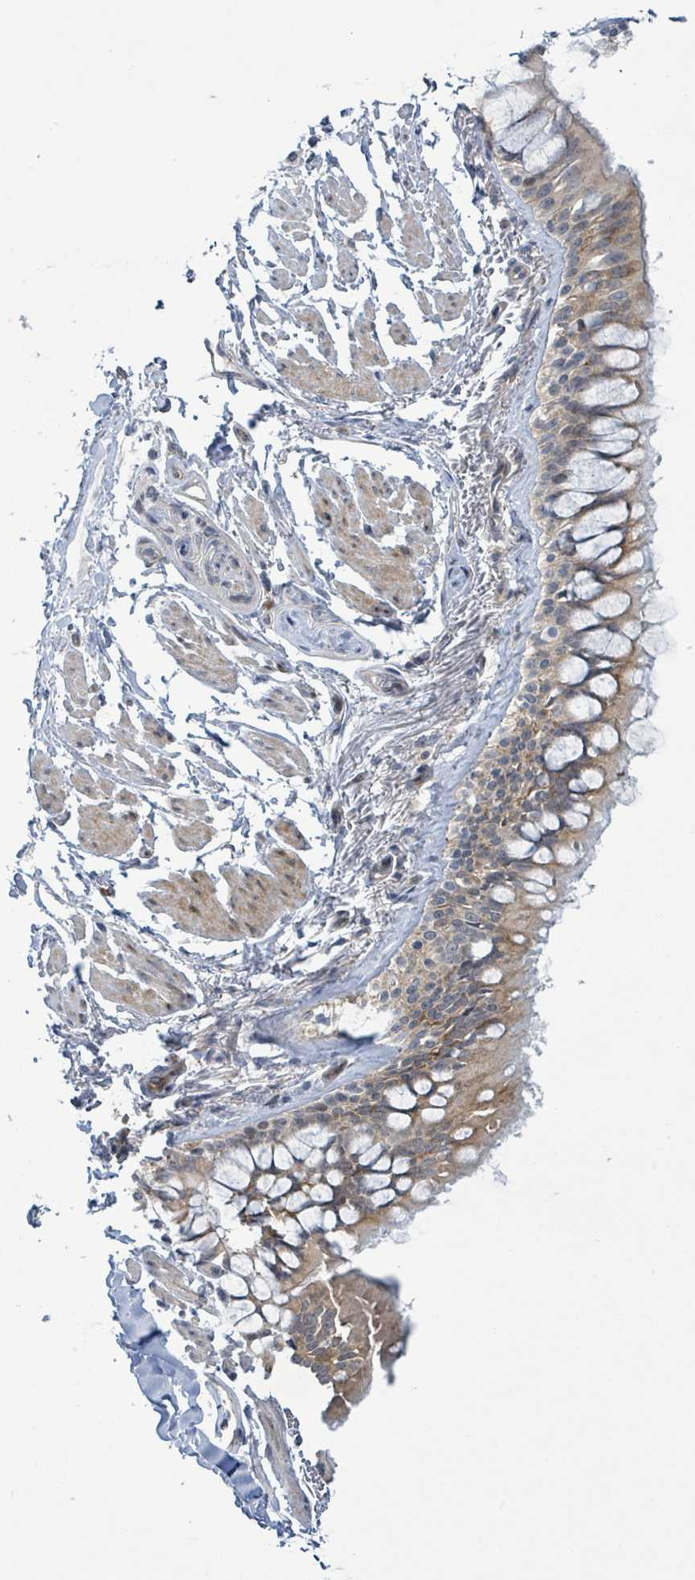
{"staining": {"intensity": "moderate", "quantity": "25%-75%", "location": "cytoplasmic/membranous"}, "tissue": "bronchus", "cell_type": "Respiratory epithelial cells", "image_type": "normal", "snomed": [{"axis": "morphology", "description": "Normal tissue, NOS"}, {"axis": "topography", "description": "Bronchus"}], "caption": "Respiratory epithelial cells demonstrate medium levels of moderate cytoplasmic/membranous expression in about 25%-75% of cells in benign bronchus. (Brightfield microscopy of DAB IHC at high magnification).", "gene": "RPL32", "patient": {"sex": "male", "age": 70}}